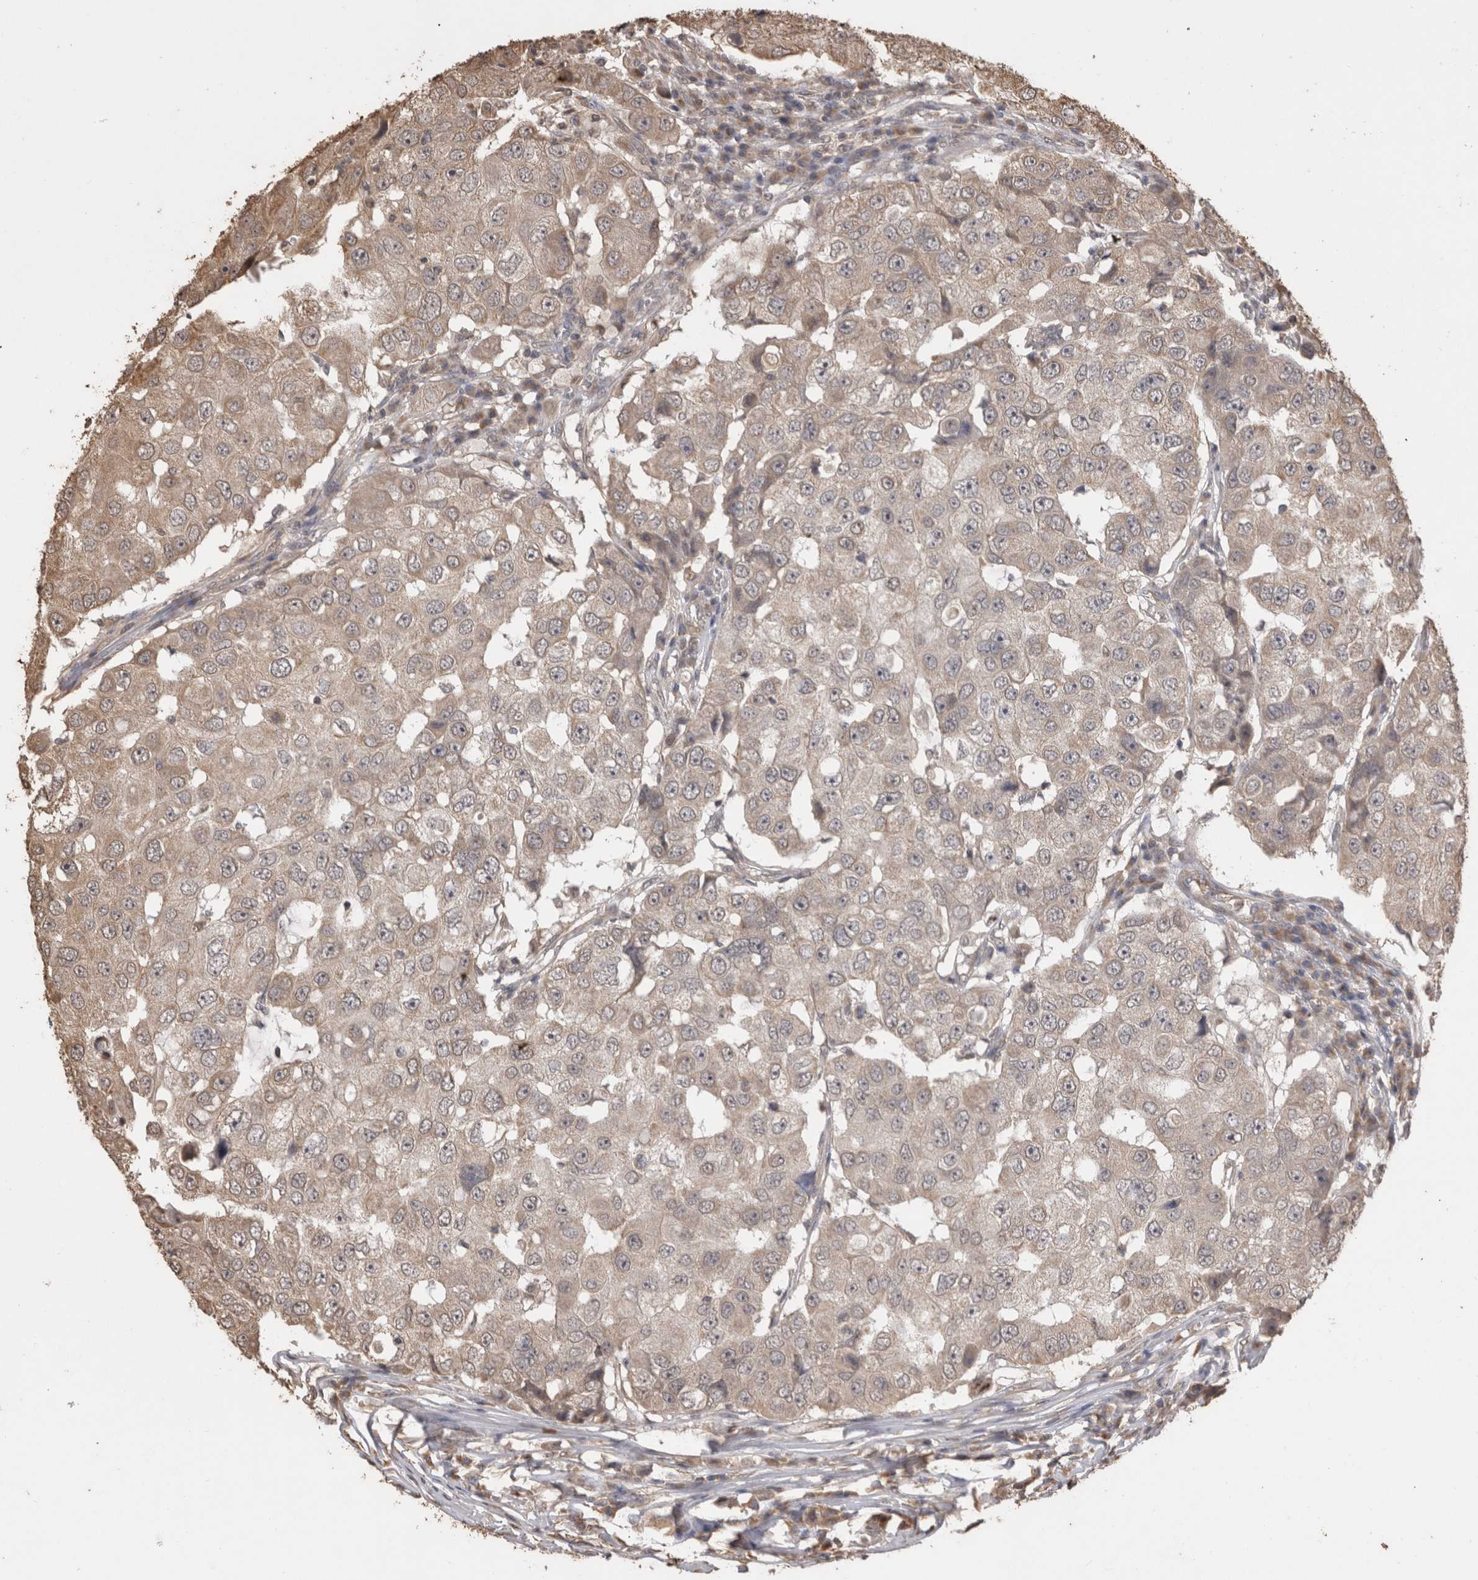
{"staining": {"intensity": "weak", "quantity": ">75%", "location": "cytoplasmic/membranous"}, "tissue": "breast cancer", "cell_type": "Tumor cells", "image_type": "cancer", "snomed": [{"axis": "morphology", "description": "Duct carcinoma"}, {"axis": "topography", "description": "Breast"}], "caption": "High-power microscopy captured an IHC image of intraductal carcinoma (breast), revealing weak cytoplasmic/membranous positivity in approximately >75% of tumor cells. (DAB (3,3'-diaminobenzidine) IHC with brightfield microscopy, high magnification).", "gene": "SOCS5", "patient": {"sex": "female", "age": 27}}